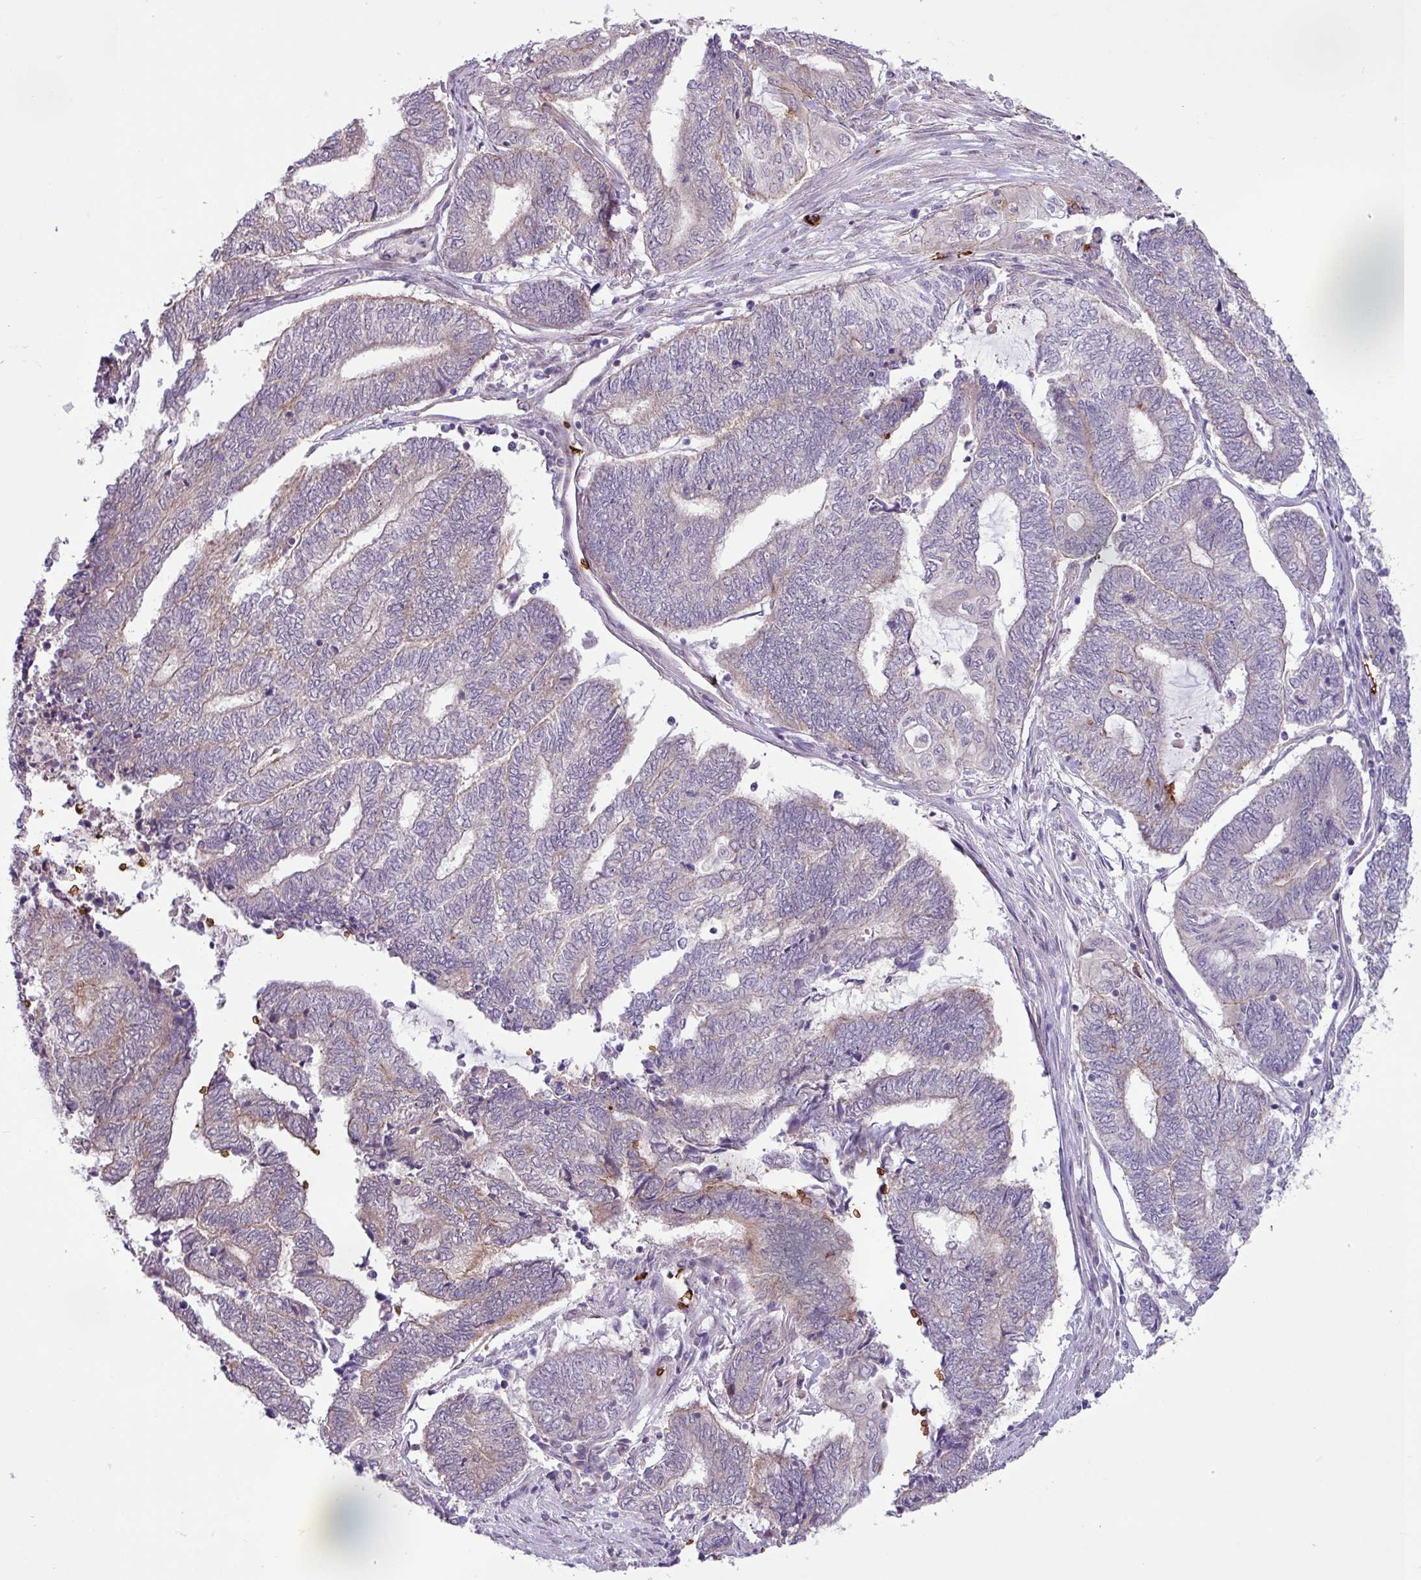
{"staining": {"intensity": "negative", "quantity": "none", "location": "none"}, "tissue": "endometrial cancer", "cell_type": "Tumor cells", "image_type": "cancer", "snomed": [{"axis": "morphology", "description": "Adenocarcinoma, NOS"}, {"axis": "topography", "description": "Uterus"}, {"axis": "topography", "description": "Endometrium"}], "caption": "A micrograph of human endometrial adenocarcinoma is negative for staining in tumor cells.", "gene": "RAD21L1", "patient": {"sex": "female", "age": 70}}